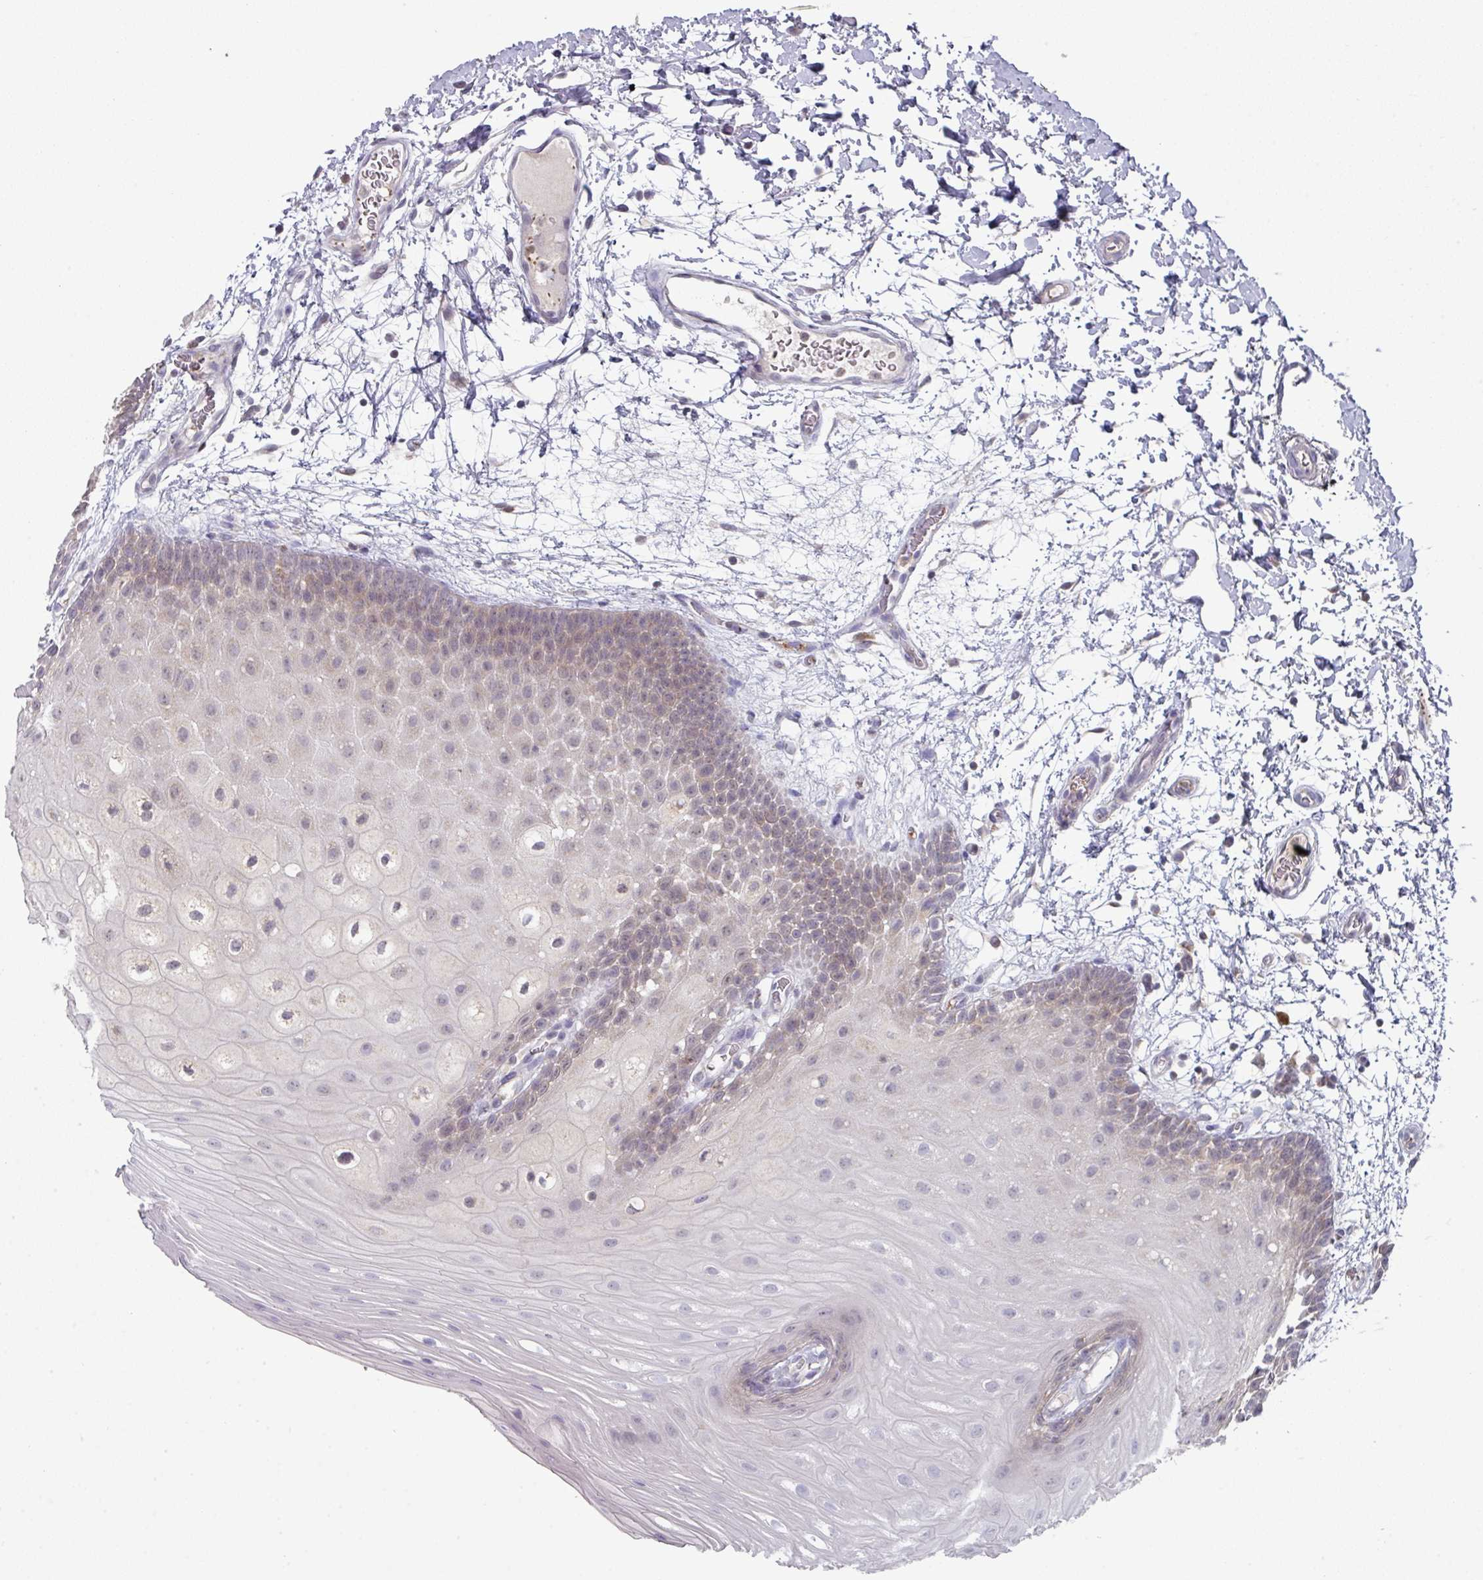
{"staining": {"intensity": "weak", "quantity": "<25%", "location": "cytoplasmic/membranous"}, "tissue": "oral mucosa", "cell_type": "Squamous epithelial cells", "image_type": "normal", "snomed": [{"axis": "morphology", "description": "Normal tissue, NOS"}, {"axis": "morphology", "description": "Squamous cell carcinoma, NOS"}, {"axis": "topography", "description": "Oral tissue"}, {"axis": "topography", "description": "Tounge, NOS"}, {"axis": "topography", "description": "Head-Neck"}], "caption": "A micrograph of oral mucosa stained for a protein shows no brown staining in squamous epithelial cells.", "gene": "DCAF12L1", "patient": {"sex": "male", "age": 76}}